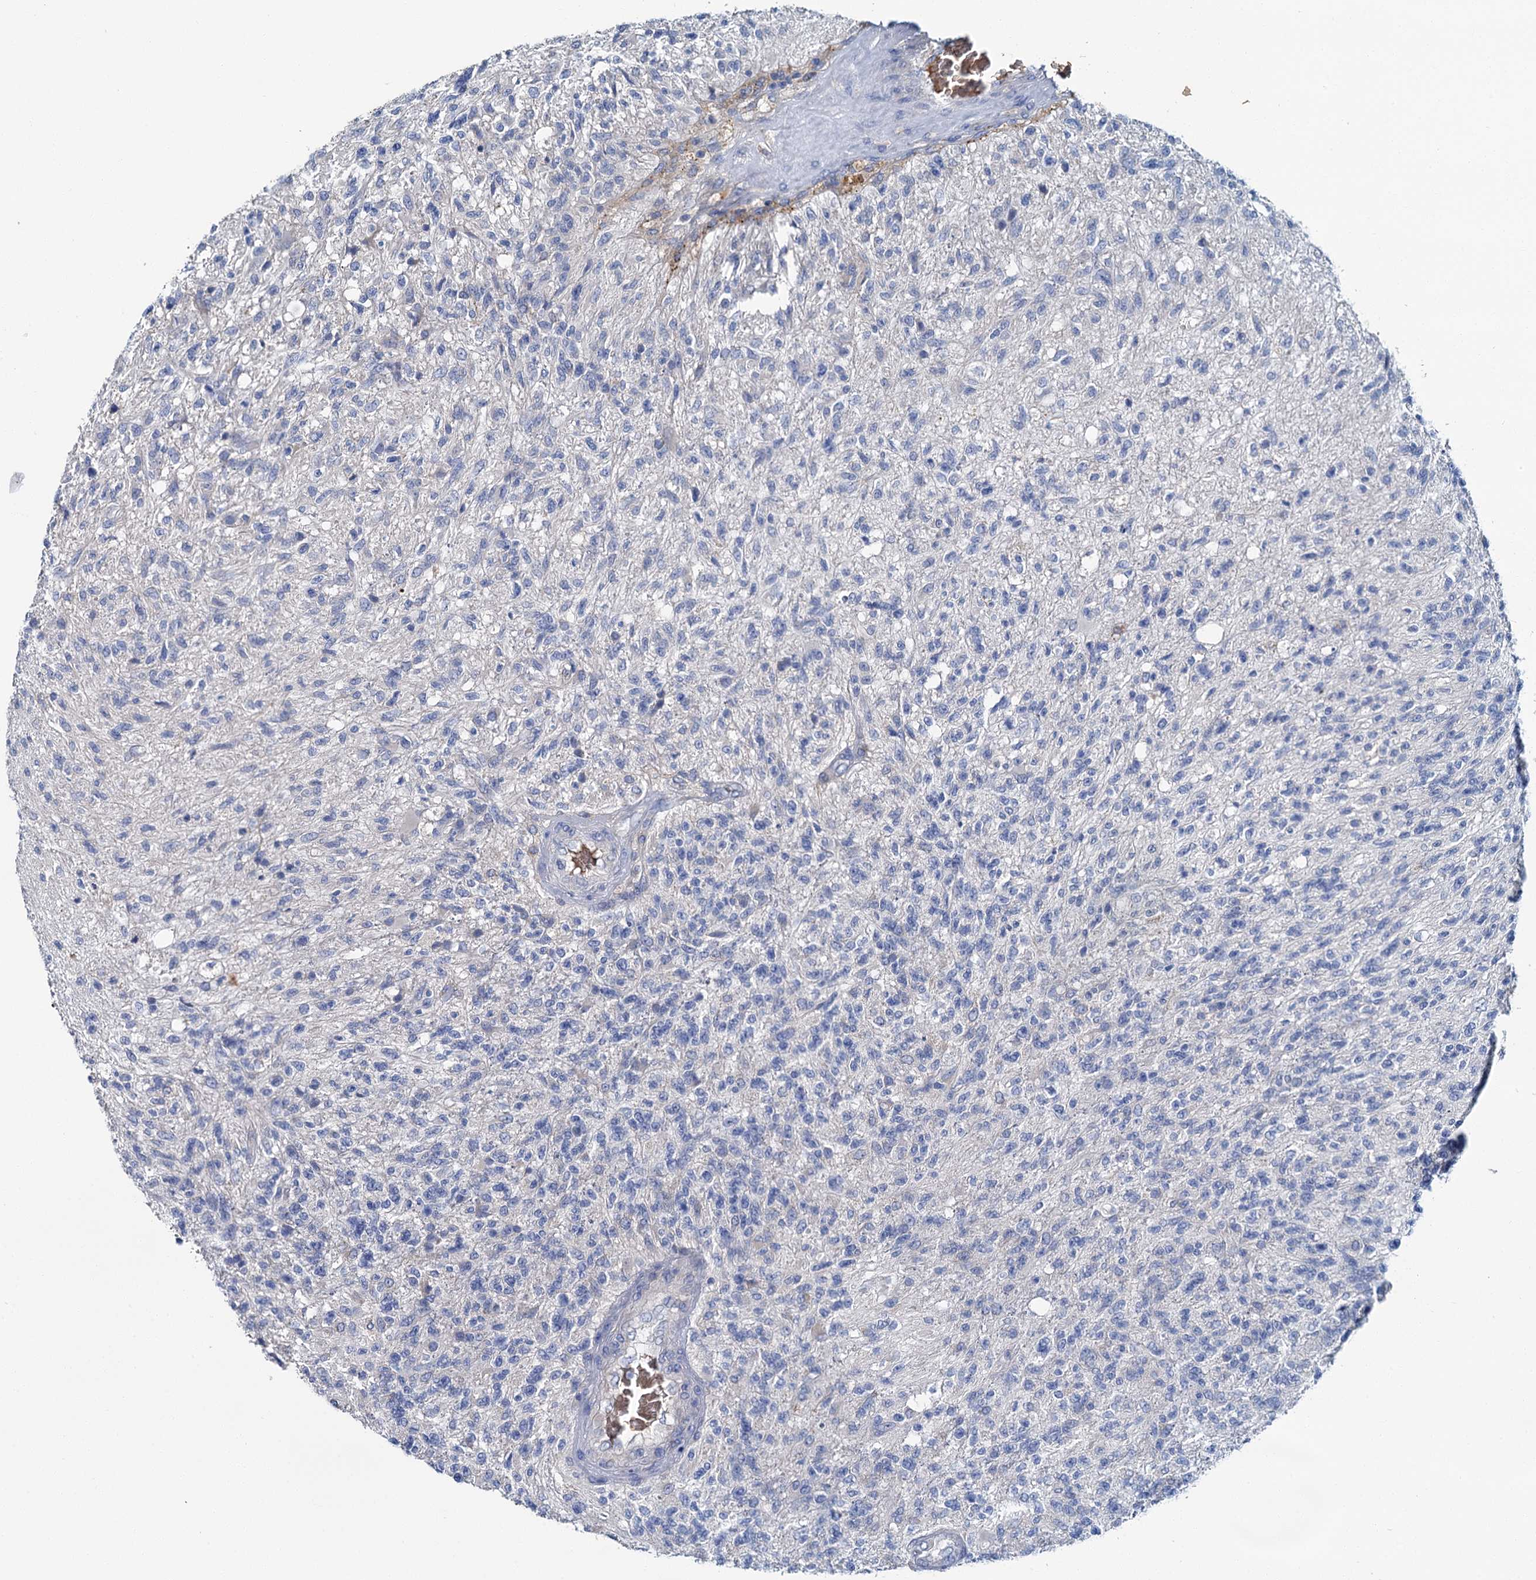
{"staining": {"intensity": "negative", "quantity": "none", "location": "none"}, "tissue": "glioma", "cell_type": "Tumor cells", "image_type": "cancer", "snomed": [{"axis": "morphology", "description": "Glioma, malignant, High grade"}, {"axis": "topography", "description": "Brain"}], "caption": "IHC micrograph of human malignant glioma (high-grade) stained for a protein (brown), which demonstrates no positivity in tumor cells. The staining is performed using DAB brown chromogen with nuclei counter-stained in using hematoxylin.", "gene": "ATG2A", "patient": {"sex": "male", "age": 56}}